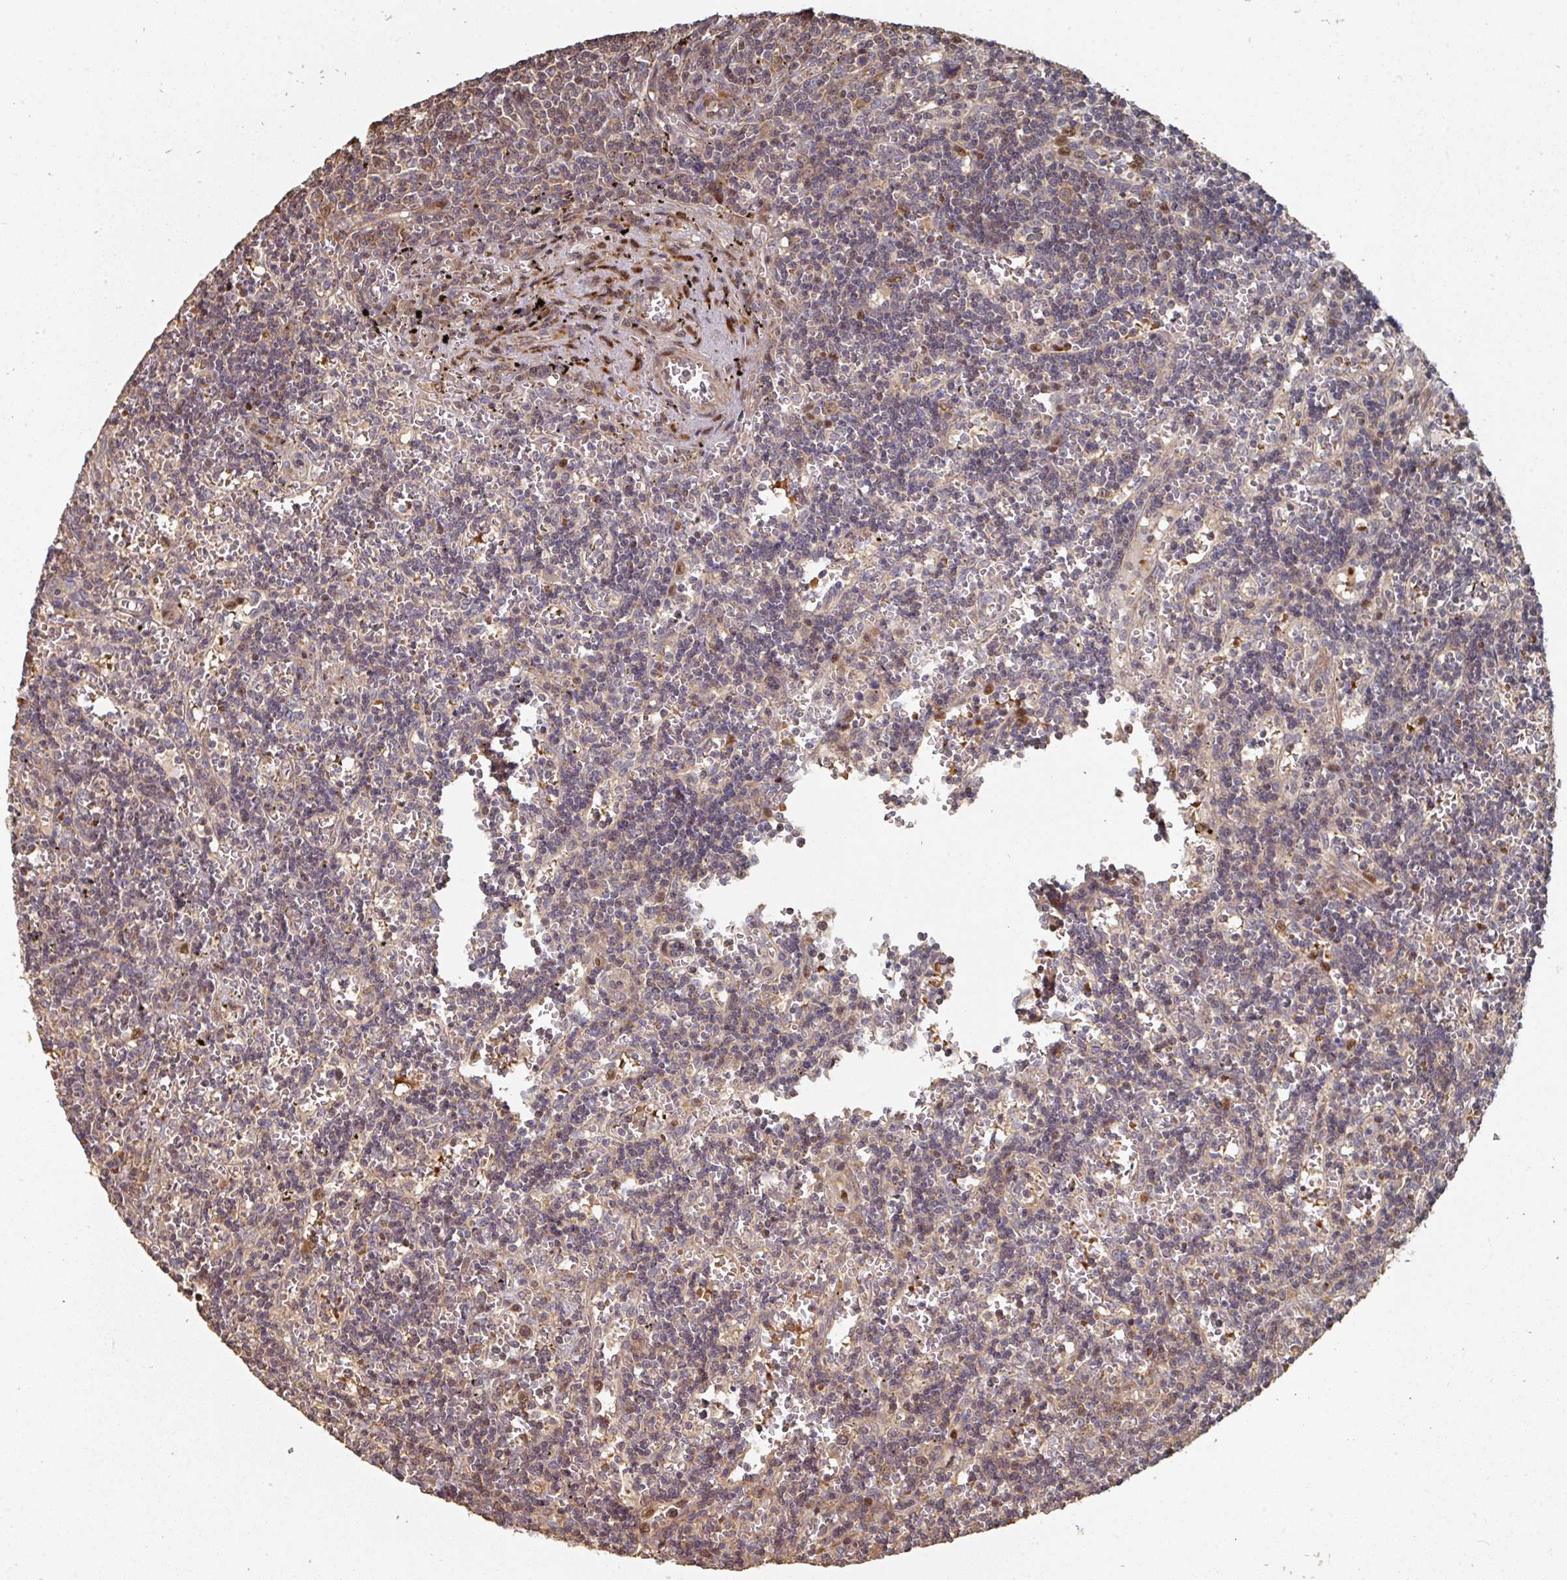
{"staining": {"intensity": "moderate", "quantity": "25%-75%", "location": "cytoplasmic/membranous"}, "tissue": "lymphoma", "cell_type": "Tumor cells", "image_type": "cancer", "snomed": [{"axis": "morphology", "description": "Malignant lymphoma, non-Hodgkin's type, Low grade"}, {"axis": "topography", "description": "Spleen"}], "caption": "The photomicrograph shows a brown stain indicating the presence of a protein in the cytoplasmic/membranous of tumor cells in malignant lymphoma, non-Hodgkin's type (low-grade).", "gene": "CA7", "patient": {"sex": "male", "age": 60}}